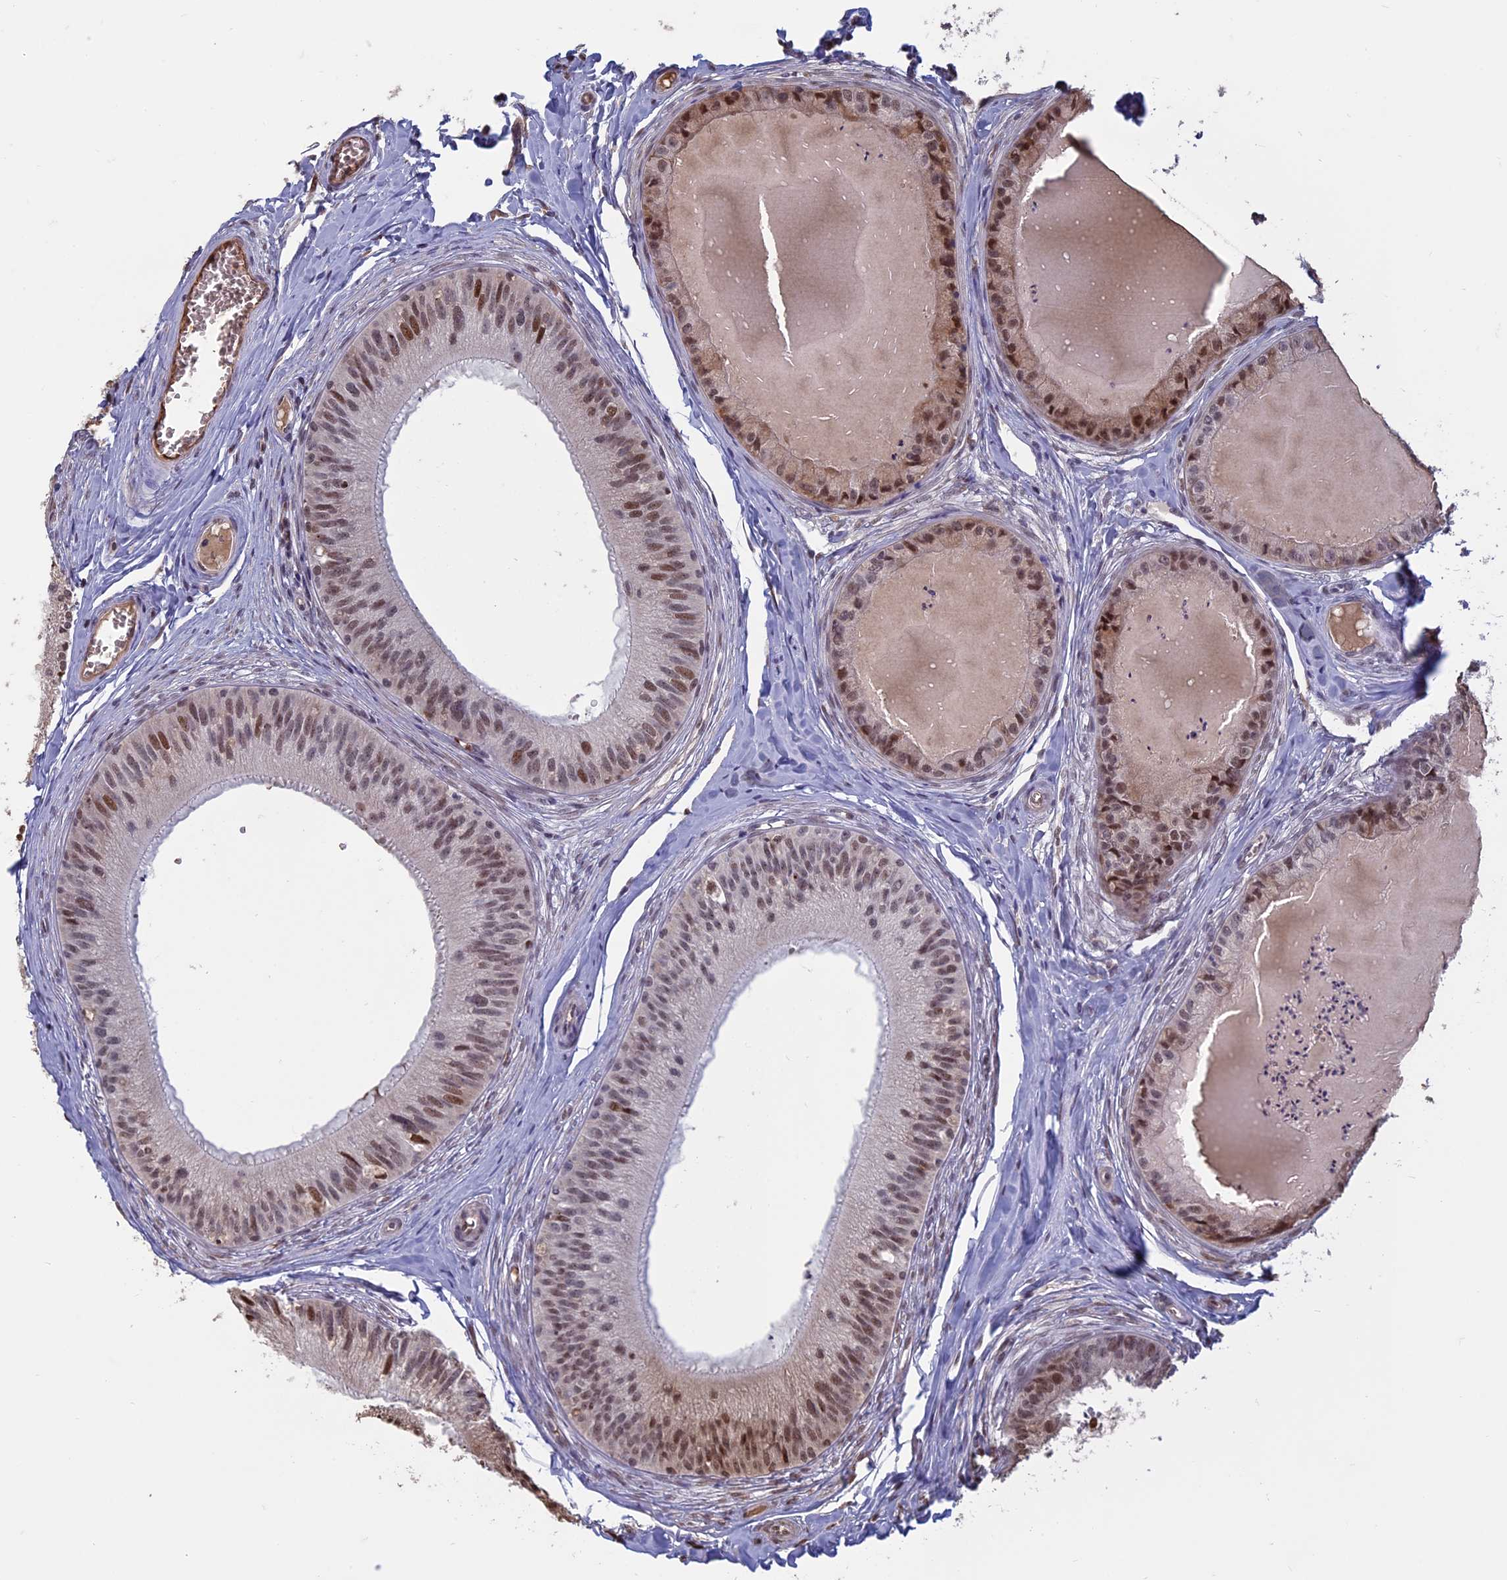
{"staining": {"intensity": "moderate", "quantity": ">75%", "location": "nuclear"}, "tissue": "epididymis", "cell_type": "Glandular cells", "image_type": "normal", "snomed": [{"axis": "morphology", "description": "Normal tissue, NOS"}, {"axis": "topography", "description": "Epididymis"}], "caption": "This is a photomicrograph of immunohistochemistry (IHC) staining of unremarkable epididymis, which shows moderate positivity in the nuclear of glandular cells.", "gene": "MFAP1", "patient": {"sex": "male", "age": 31}}